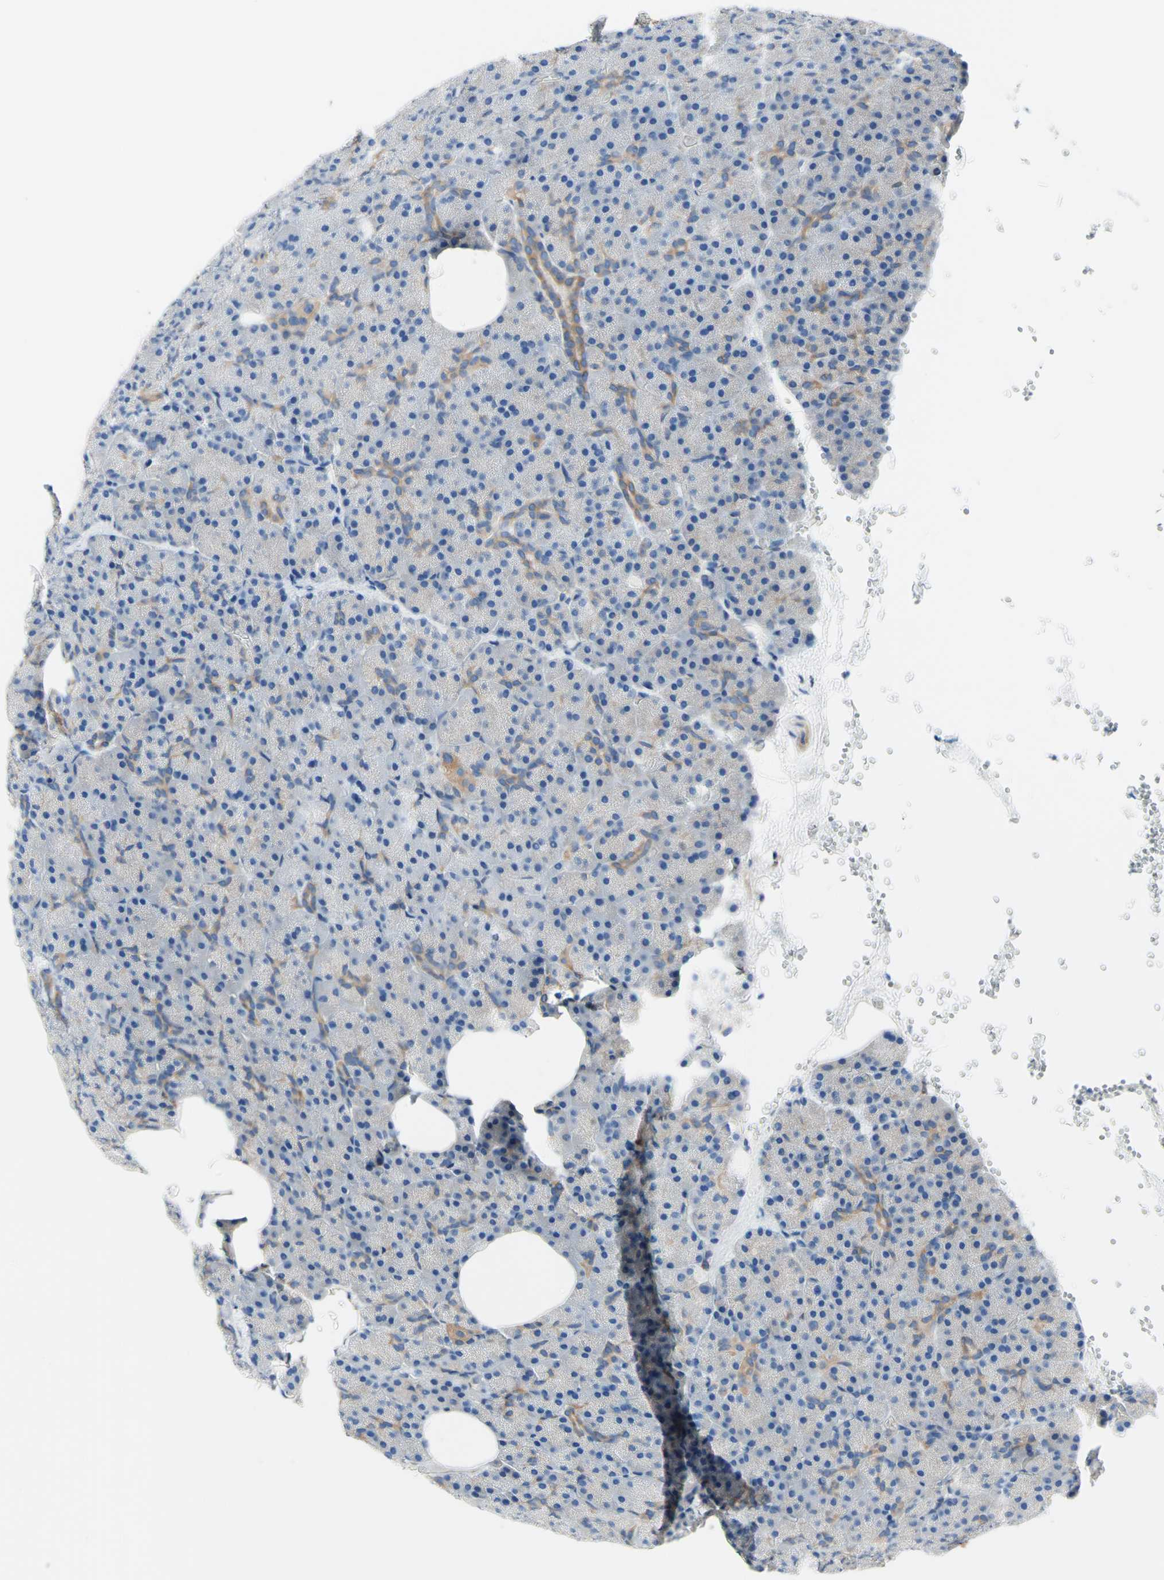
{"staining": {"intensity": "moderate", "quantity": "<25%", "location": "cytoplasmic/membranous"}, "tissue": "pancreas", "cell_type": "Exocrine glandular cells", "image_type": "normal", "snomed": [{"axis": "morphology", "description": "Normal tissue, NOS"}, {"axis": "topography", "description": "Pancreas"}], "caption": "Exocrine glandular cells display moderate cytoplasmic/membranous staining in approximately <25% of cells in normal pancreas. (DAB (3,3'-diaminobenzidine) IHC, brown staining for protein, blue staining for nuclei).", "gene": "RETREG2", "patient": {"sex": "female", "age": 35}}